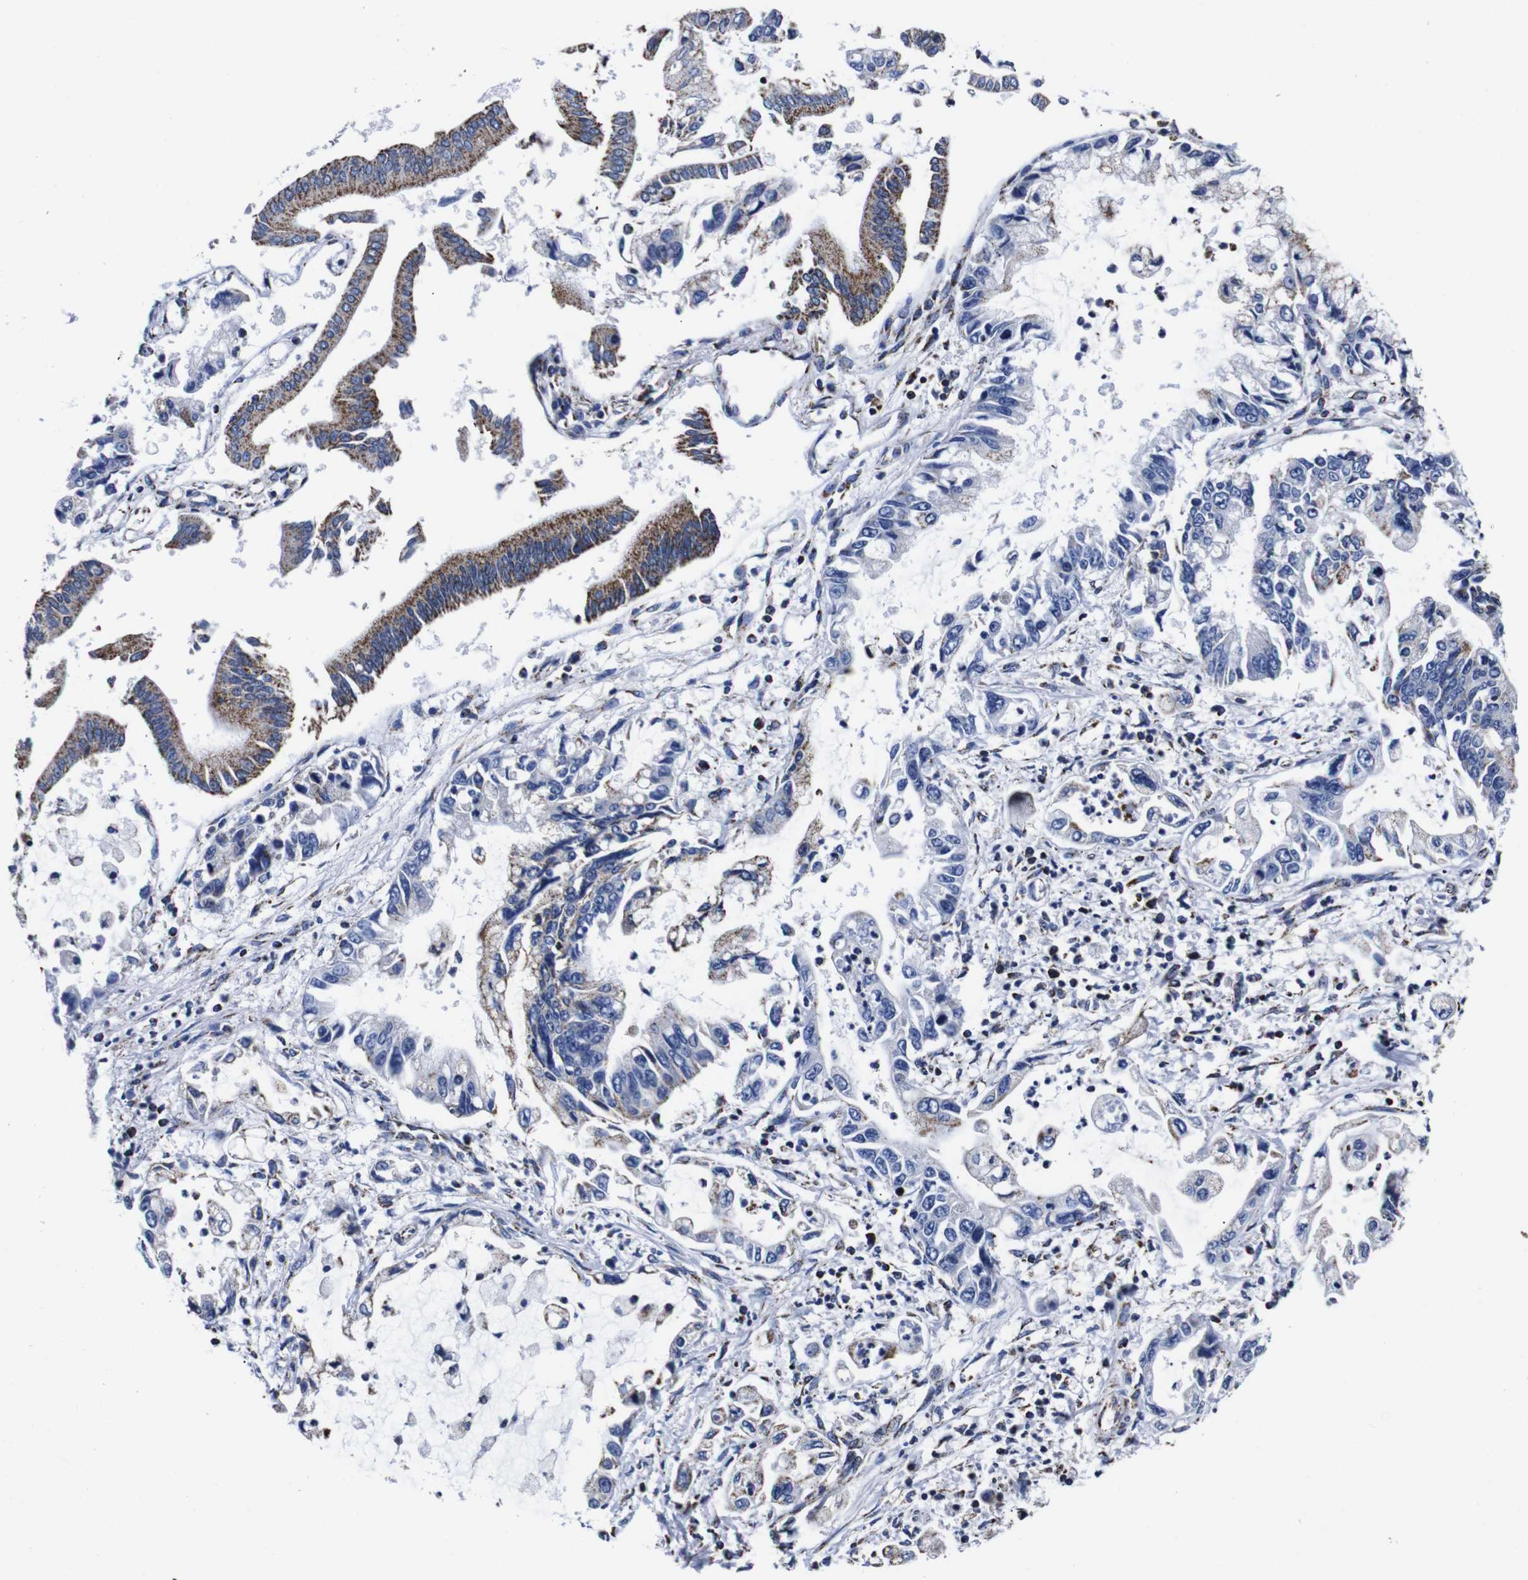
{"staining": {"intensity": "moderate", "quantity": "<25%", "location": "cytoplasmic/membranous"}, "tissue": "pancreatic cancer", "cell_type": "Tumor cells", "image_type": "cancer", "snomed": [{"axis": "morphology", "description": "Adenocarcinoma, NOS"}, {"axis": "topography", "description": "Pancreas"}], "caption": "Immunohistochemical staining of pancreatic adenocarcinoma shows low levels of moderate cytoplasmic/membranous protein positivity in approximately <25% of tumor cells. (DAB IHC with brightfield microscopy, high magnification).", "gene": "FKBP9", "patient": {"sex": "male", "age": 56}}